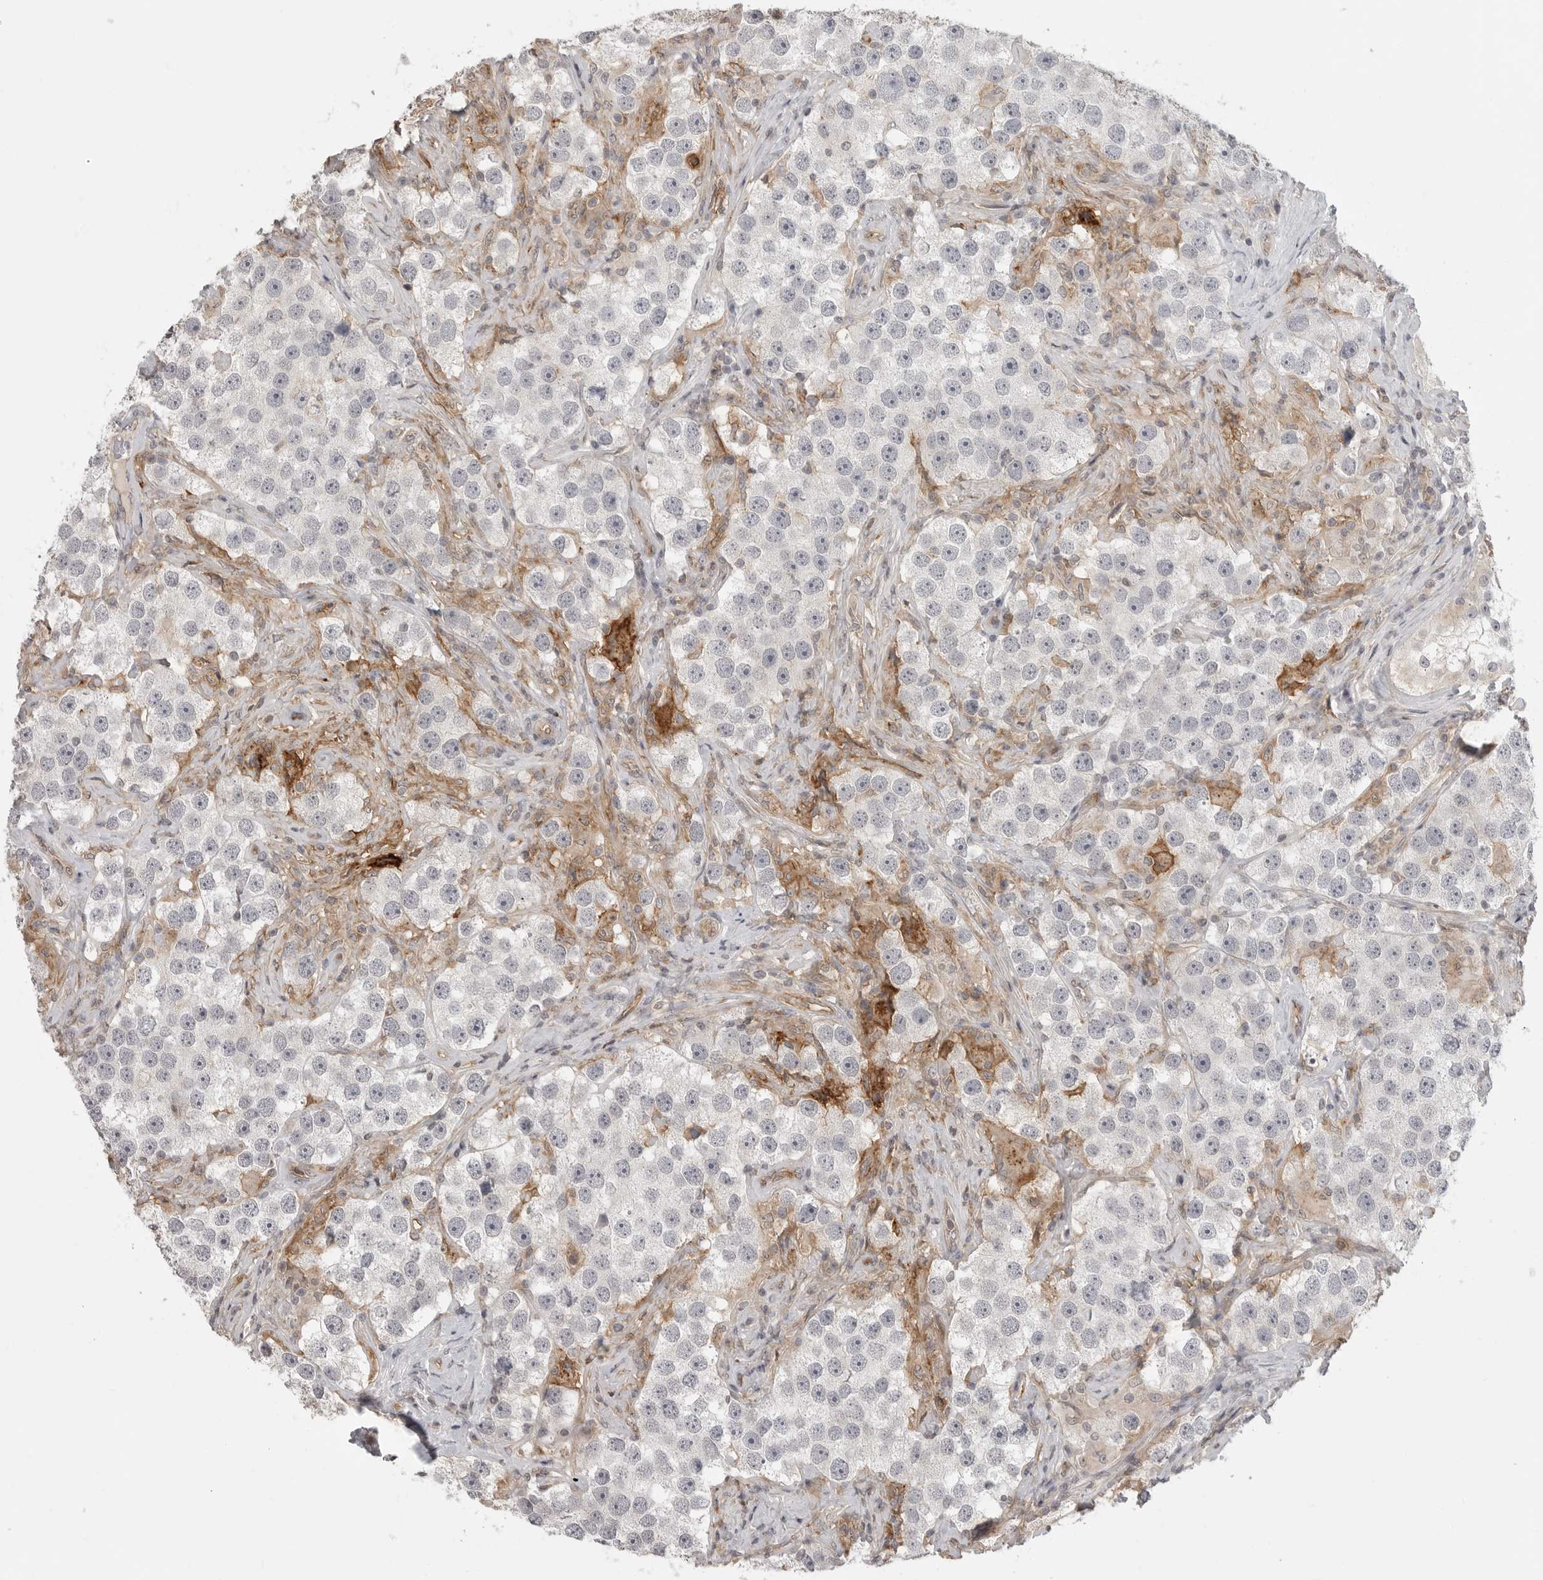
{"staining": {"intensity": "negative", "quantity": "none", "location": "none"}, "tissue": "testis cancer", "cell_type": "Tumor cells", "image_type": "cancer", "snomed": [{"axis": "morphology", "description": "Seminoma, NOS"}, {"axis": "topography", "description": "Testis"}], "caption": "Seminoma (testis) stained for a protein using immunohistochemistry (IHC) demonstrates no staining tumor cells.", "gene": "IFNGR1", "patient": {"sex": "male", "age": 49}}